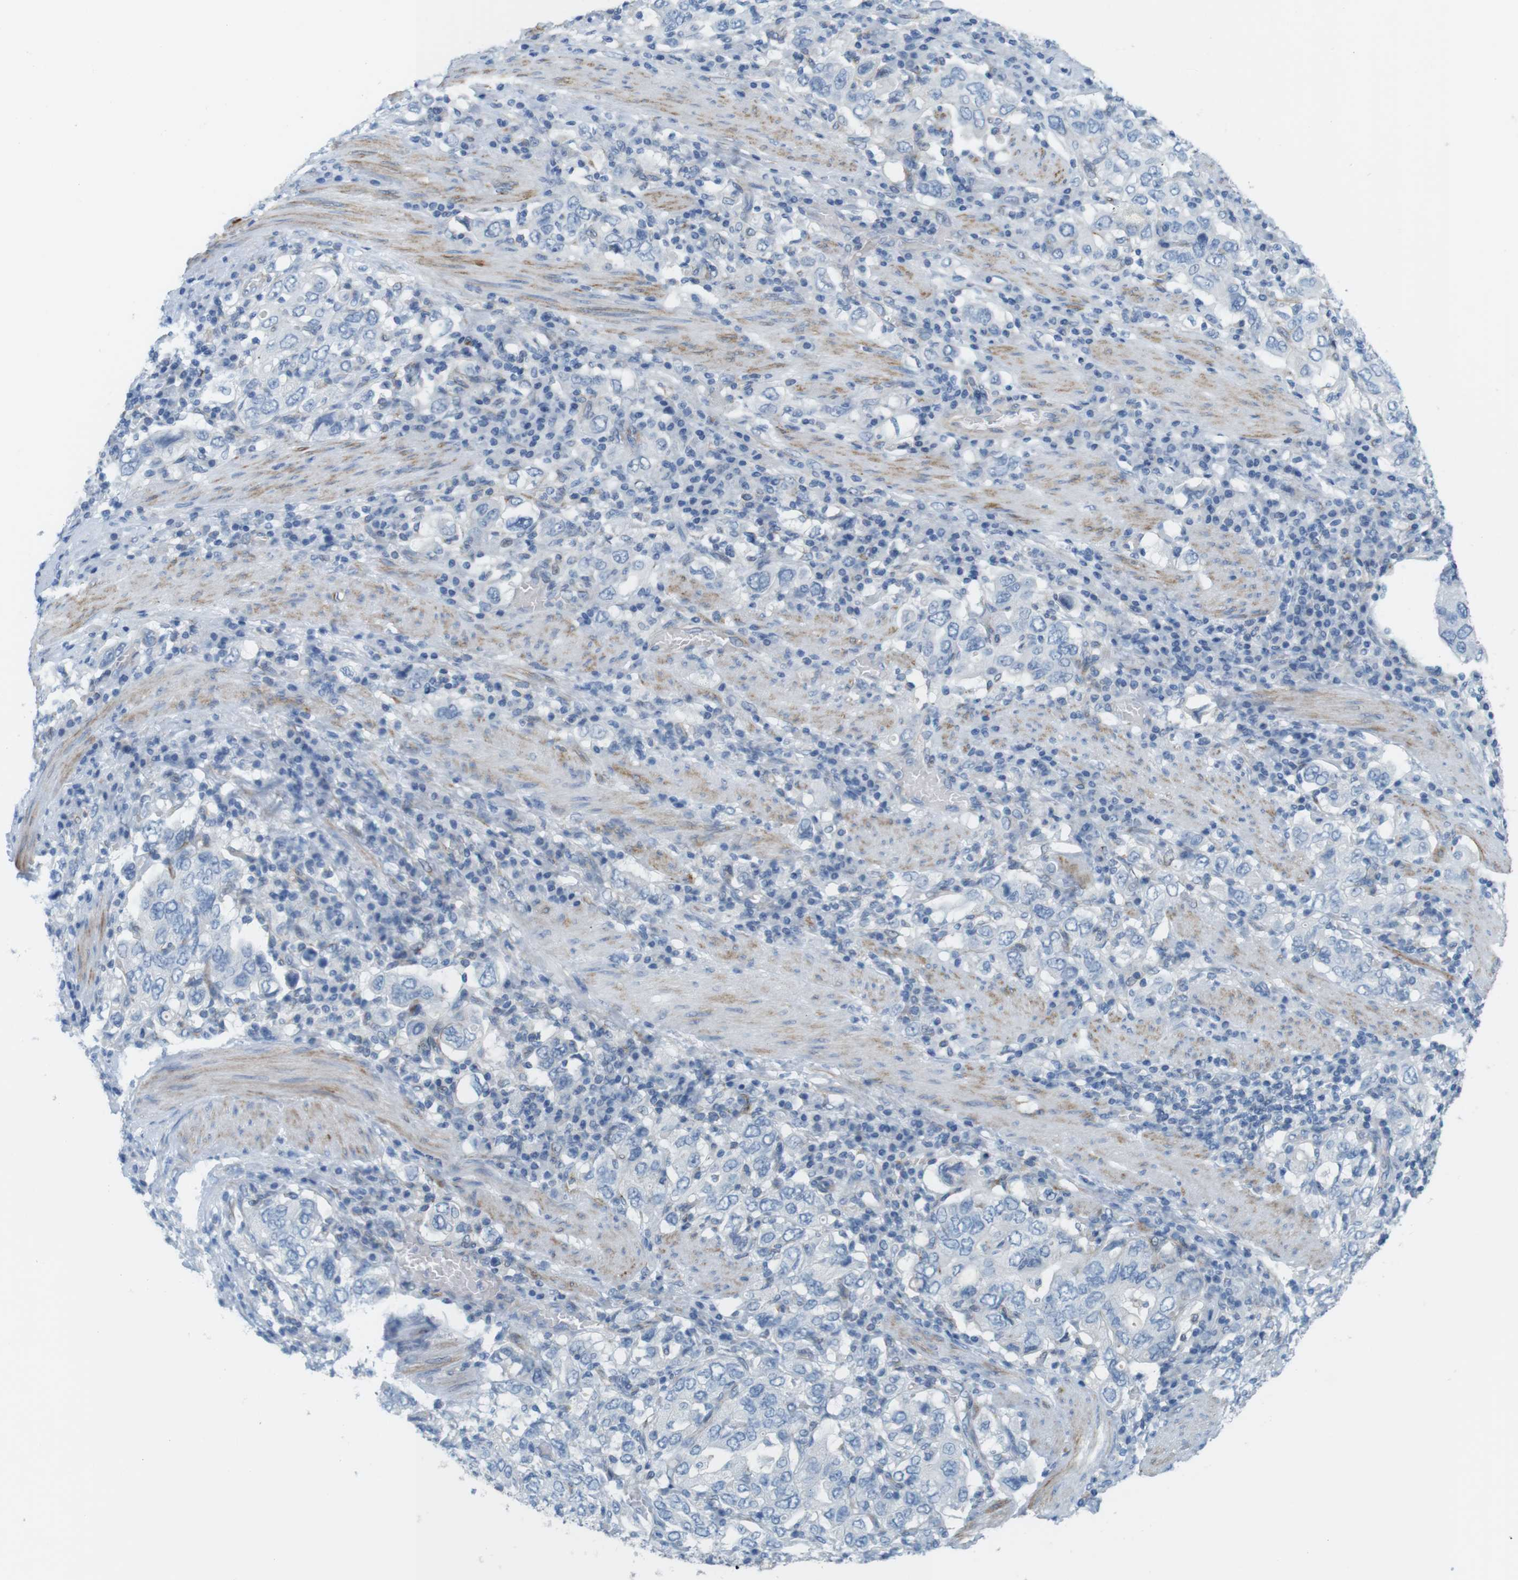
{"staining": {"intensity": "negative", "quantity": "none", "location": "none"}, "tissue": "stomach cancer", "cell_type": "Tumor cells", "image_type": "cancer", "snomed": [{"axis": "morphology", "description": "Adenocarcinoma, NOS"}, {"axis": "topography", "description": "Stomach, upper"}], "caption": "An immunohistochemistry (IHC) histopathology image of stomach cancer (adenocarcinoma) is shown. There is no staining in tumor cells of stomach cancer (adenocarcinoma).", "gene": "MYH9", "patient": {"sex": "male", "age": 62}}